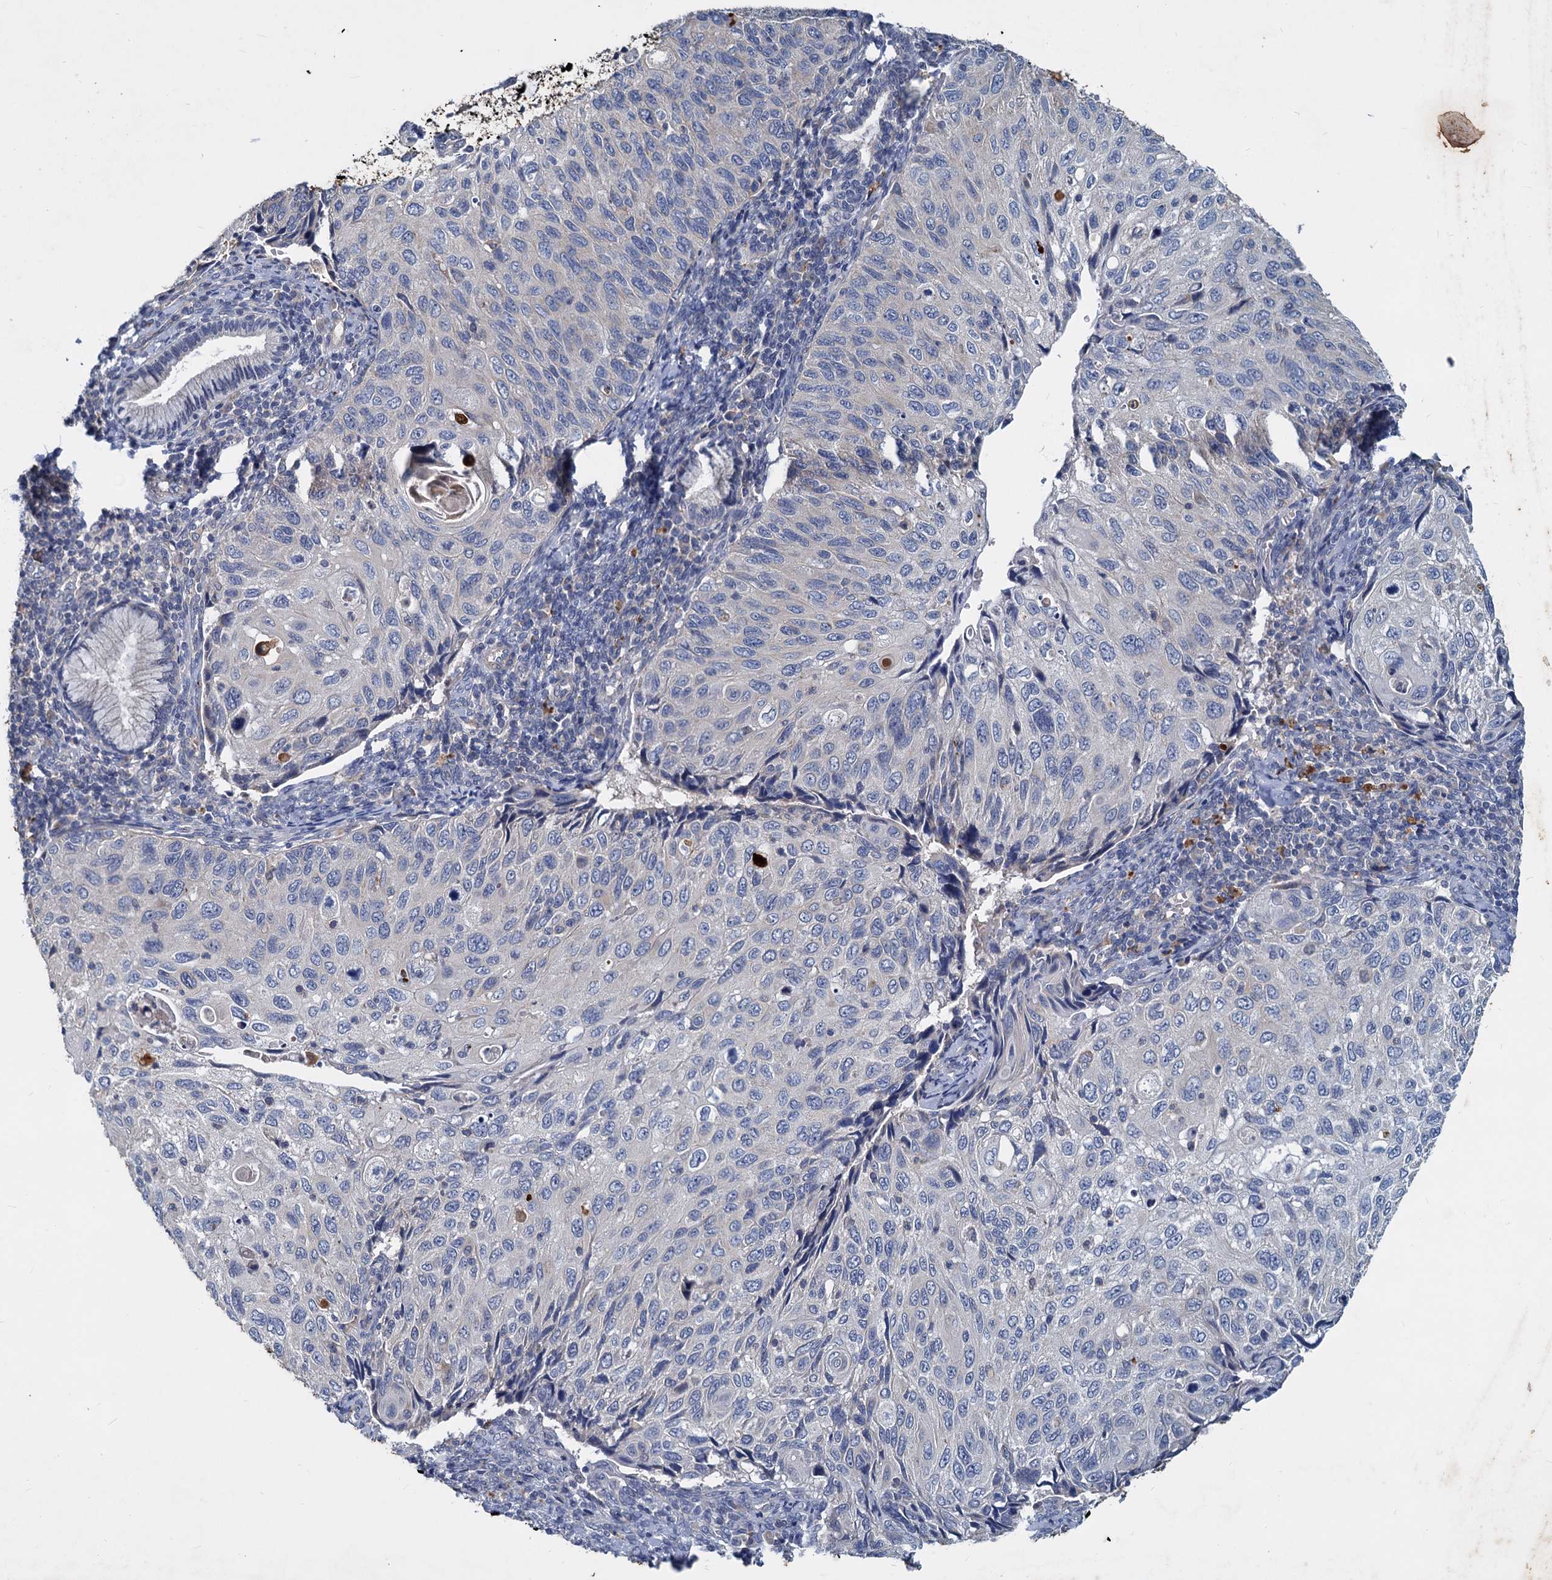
{"staining": {"intensity": "negative", "quantity": "none", "location": "none"}, "tissue": "cervical cancer", "cell_type": "Tumor cells", "image_type": "cancer", "snomed": [{"axis": "morphology", "description": "Squamous cell carcinoma, NOS"}, {"axis": "topography", "description": "Cervix"}], "caption": "DAB immunohistochemical staining of human cervical squamous cell carcinoma shows no significant expression in tumor cells.", "gene": "SLC2A7", "patient": {"sex": "female", "age": 70}}